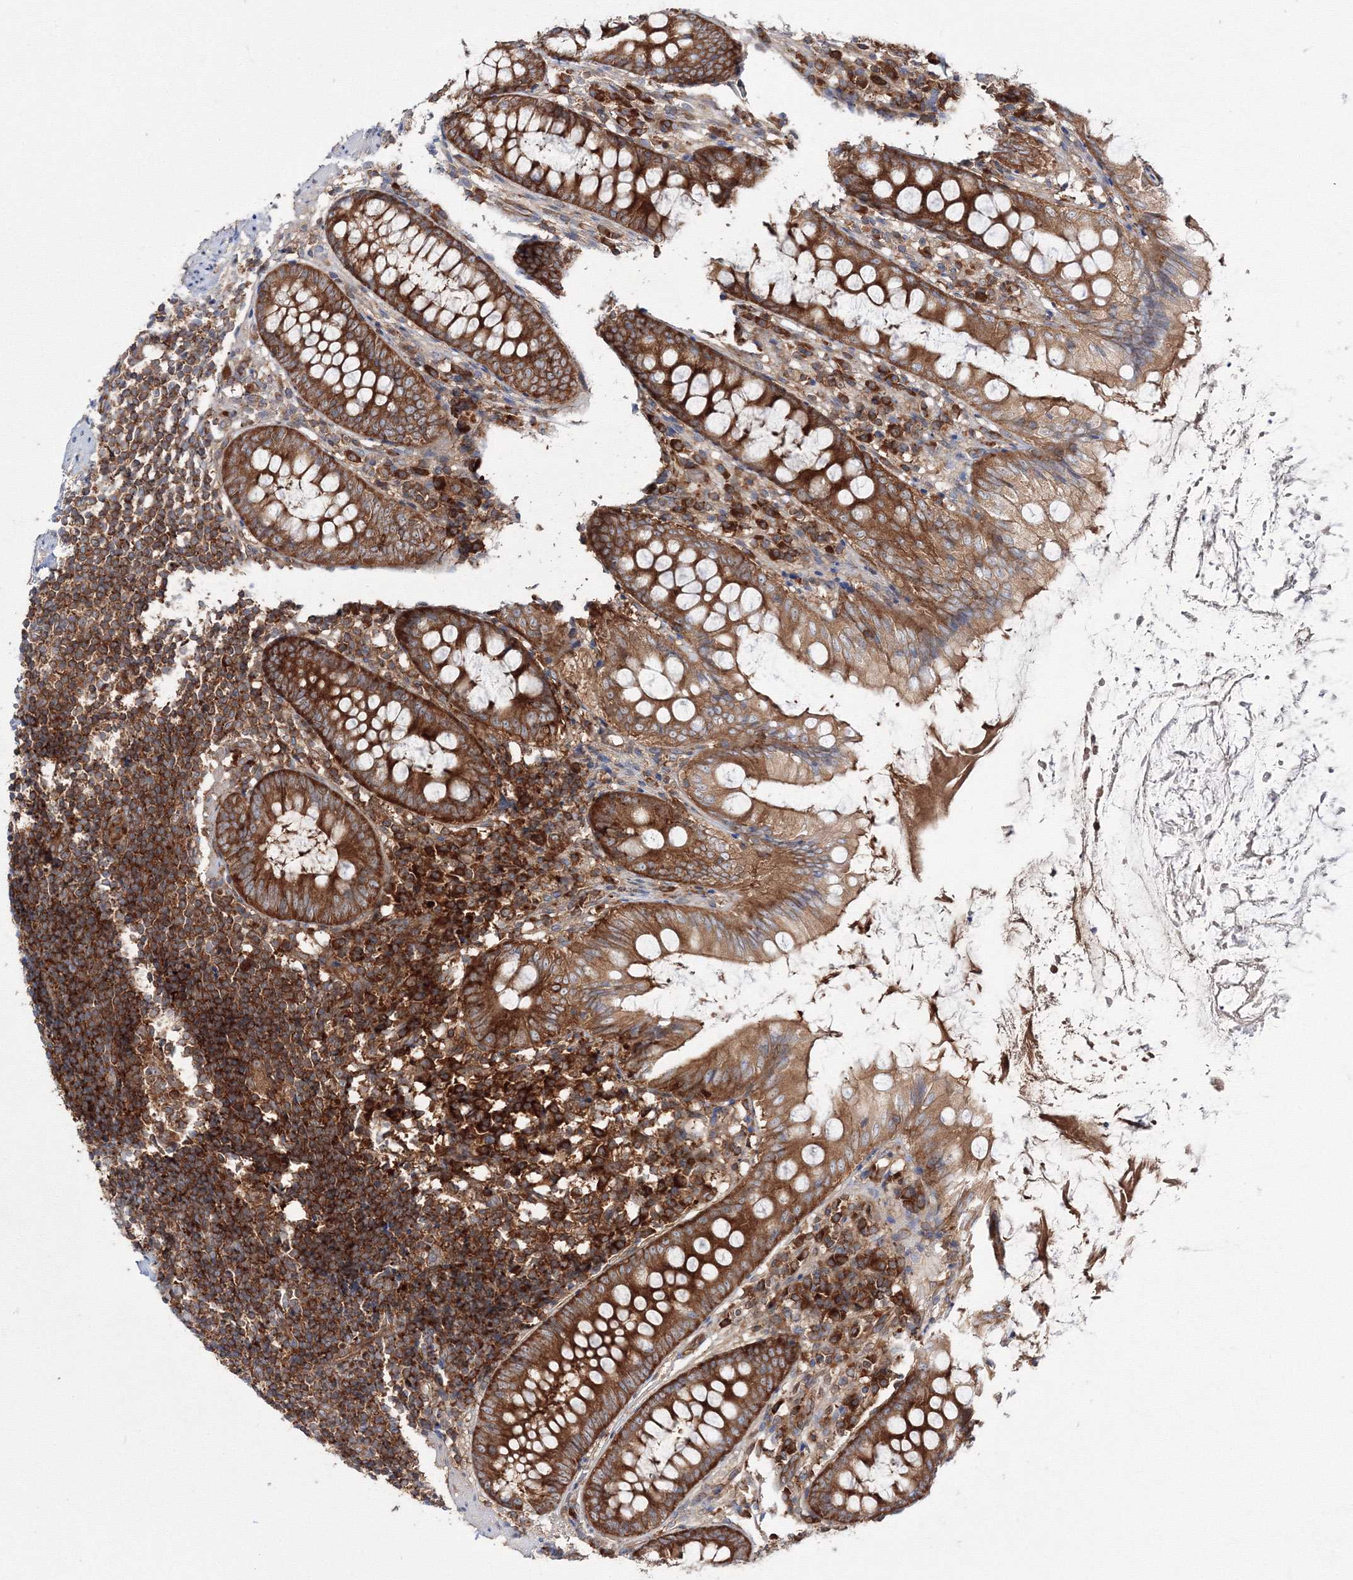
{"staining": {"intensity": "strong", "quantity": ">75%", "location": "cytoplasmic/membranous"}, "tissue": "appendix", "cell_type": "Glandular cells", "image_type": "normal", "snomed": [{"axis": "morphology", "description": "Normal tissue, NOS"}, {"axis": "topography", "description": "Appendix"}], "caption": "Immunohistochemical staining of benign human appendix reveals high levels of strong cytoplasmic/membranous positivity in approximately >75% of glandular cells. (Stains: DAB (3,3'-diaminobenzidine) in brown, nuclei in blue, Microscopy: brightfield microscopy at high magnification).", "gene": "HARS1", "patient": {"sex": "female", "age": 77}}